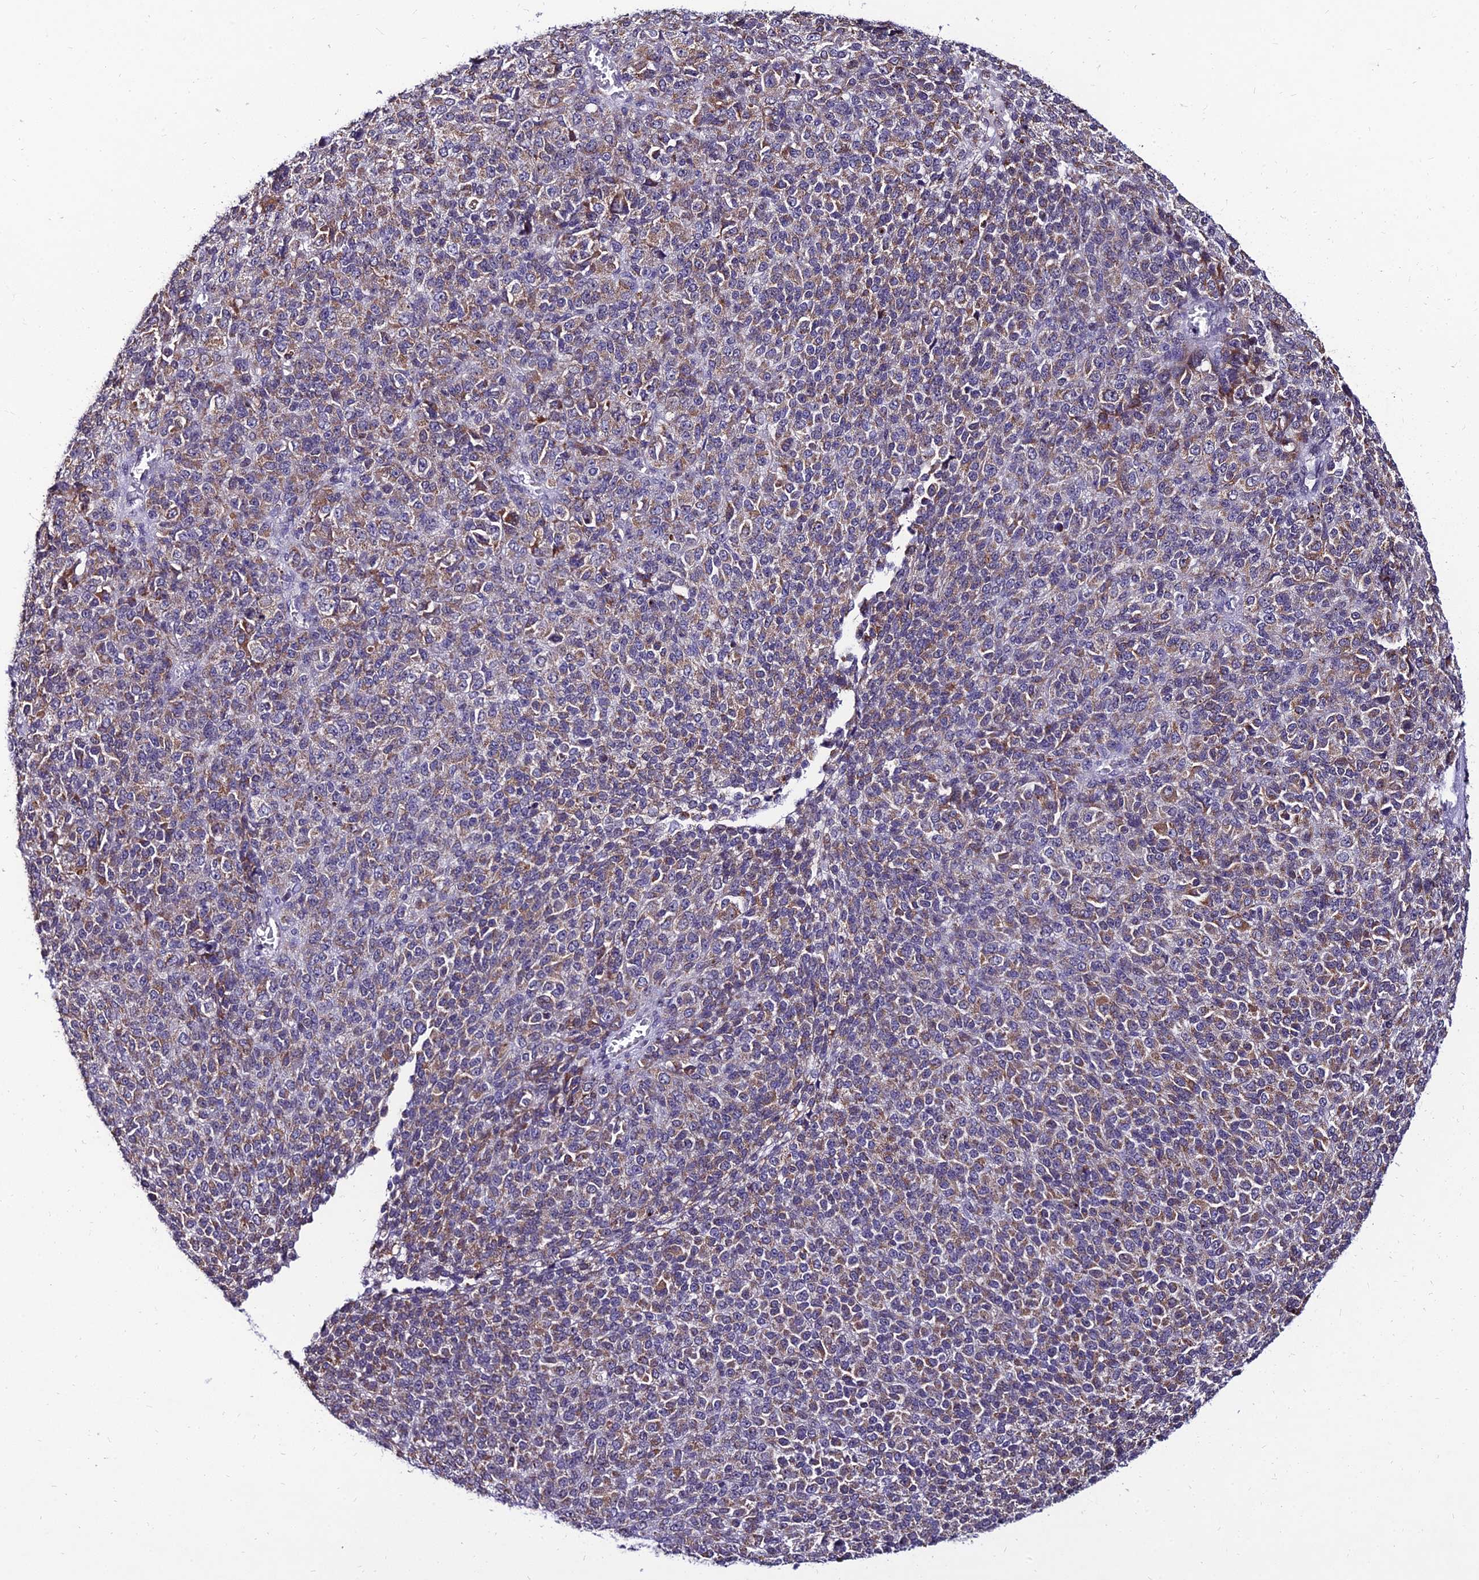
{"staining": {"intensity": "moderate", "quantity": ">75%", "location": "cytoplasmic/membranous"}, "tissue": "melanoma", "cell_type": "Tumor cells", "image_type": "cancer", "snomed": [{"axis": "morphology", "description": "Malignant melanoma, Metastatic site"}, {"axis": "topography", "description": "Brain"}], "caption": "Immunohistochemical staining of human melanoma reveals medium levels of moderate cytoplasmic/membranous expression in approximately >75% of tumor cells.", "gene": "CDNF", "patient": {"sex": "female", "age": 56}}